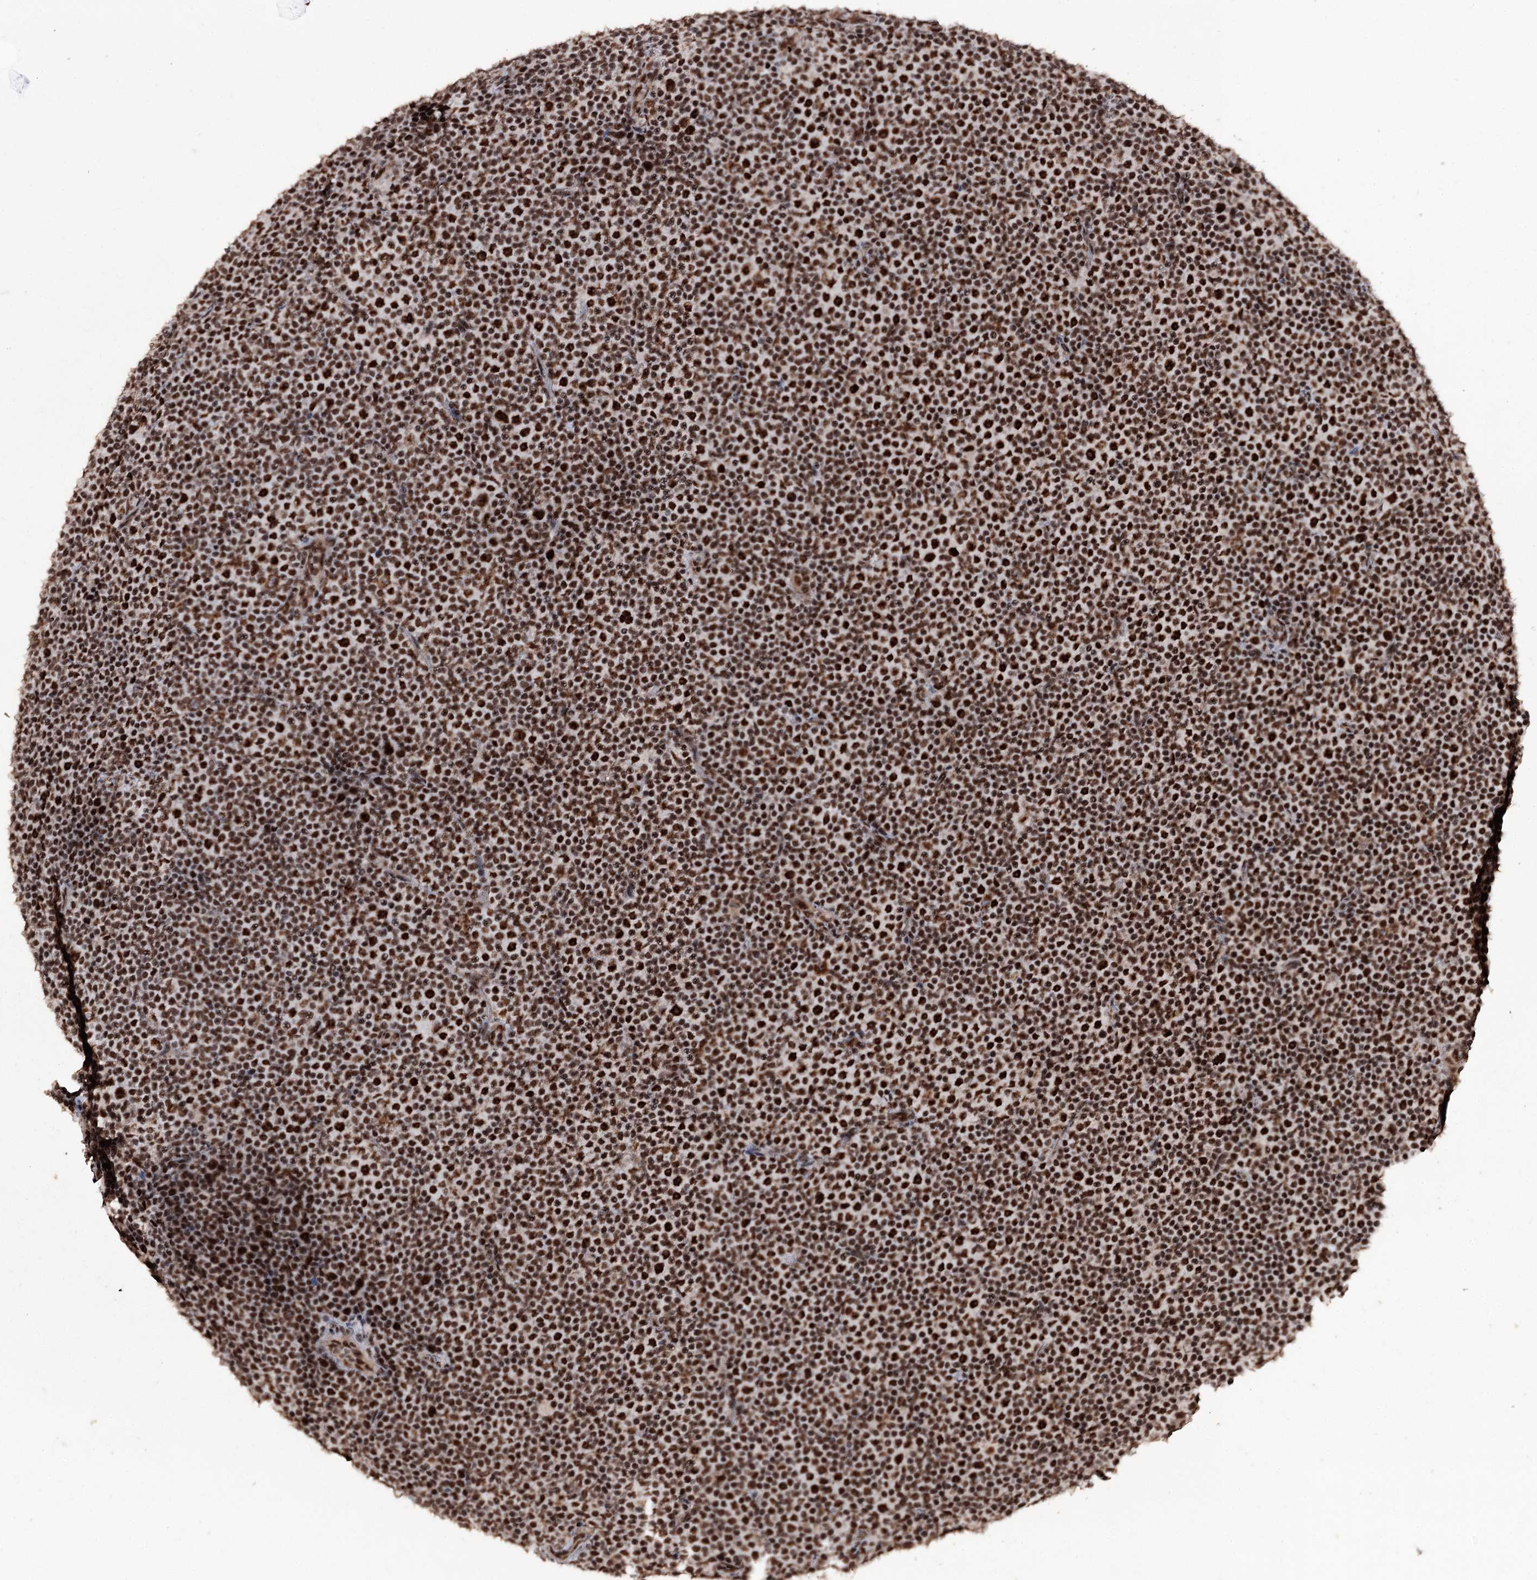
{"staining": {"intensity": "strong", "quantity": ">75%", "location": "nuclear"}, "tissue": "lymphoma", "cell_type": "Tumor cells", "image_type": "cancer", "snomed": [{"axis": "morphology", "description": "Malignant lymphoma, non-Hodgkin's type, Low grade"}, {"axis": "topography", "description": "Lymph node"}], "caption": "Human lymphoma stained with a protein marker exhibits strong staining in tumor cells.", "gene": "U2SURP", "patient": {"sex": "female", "age": 67}}